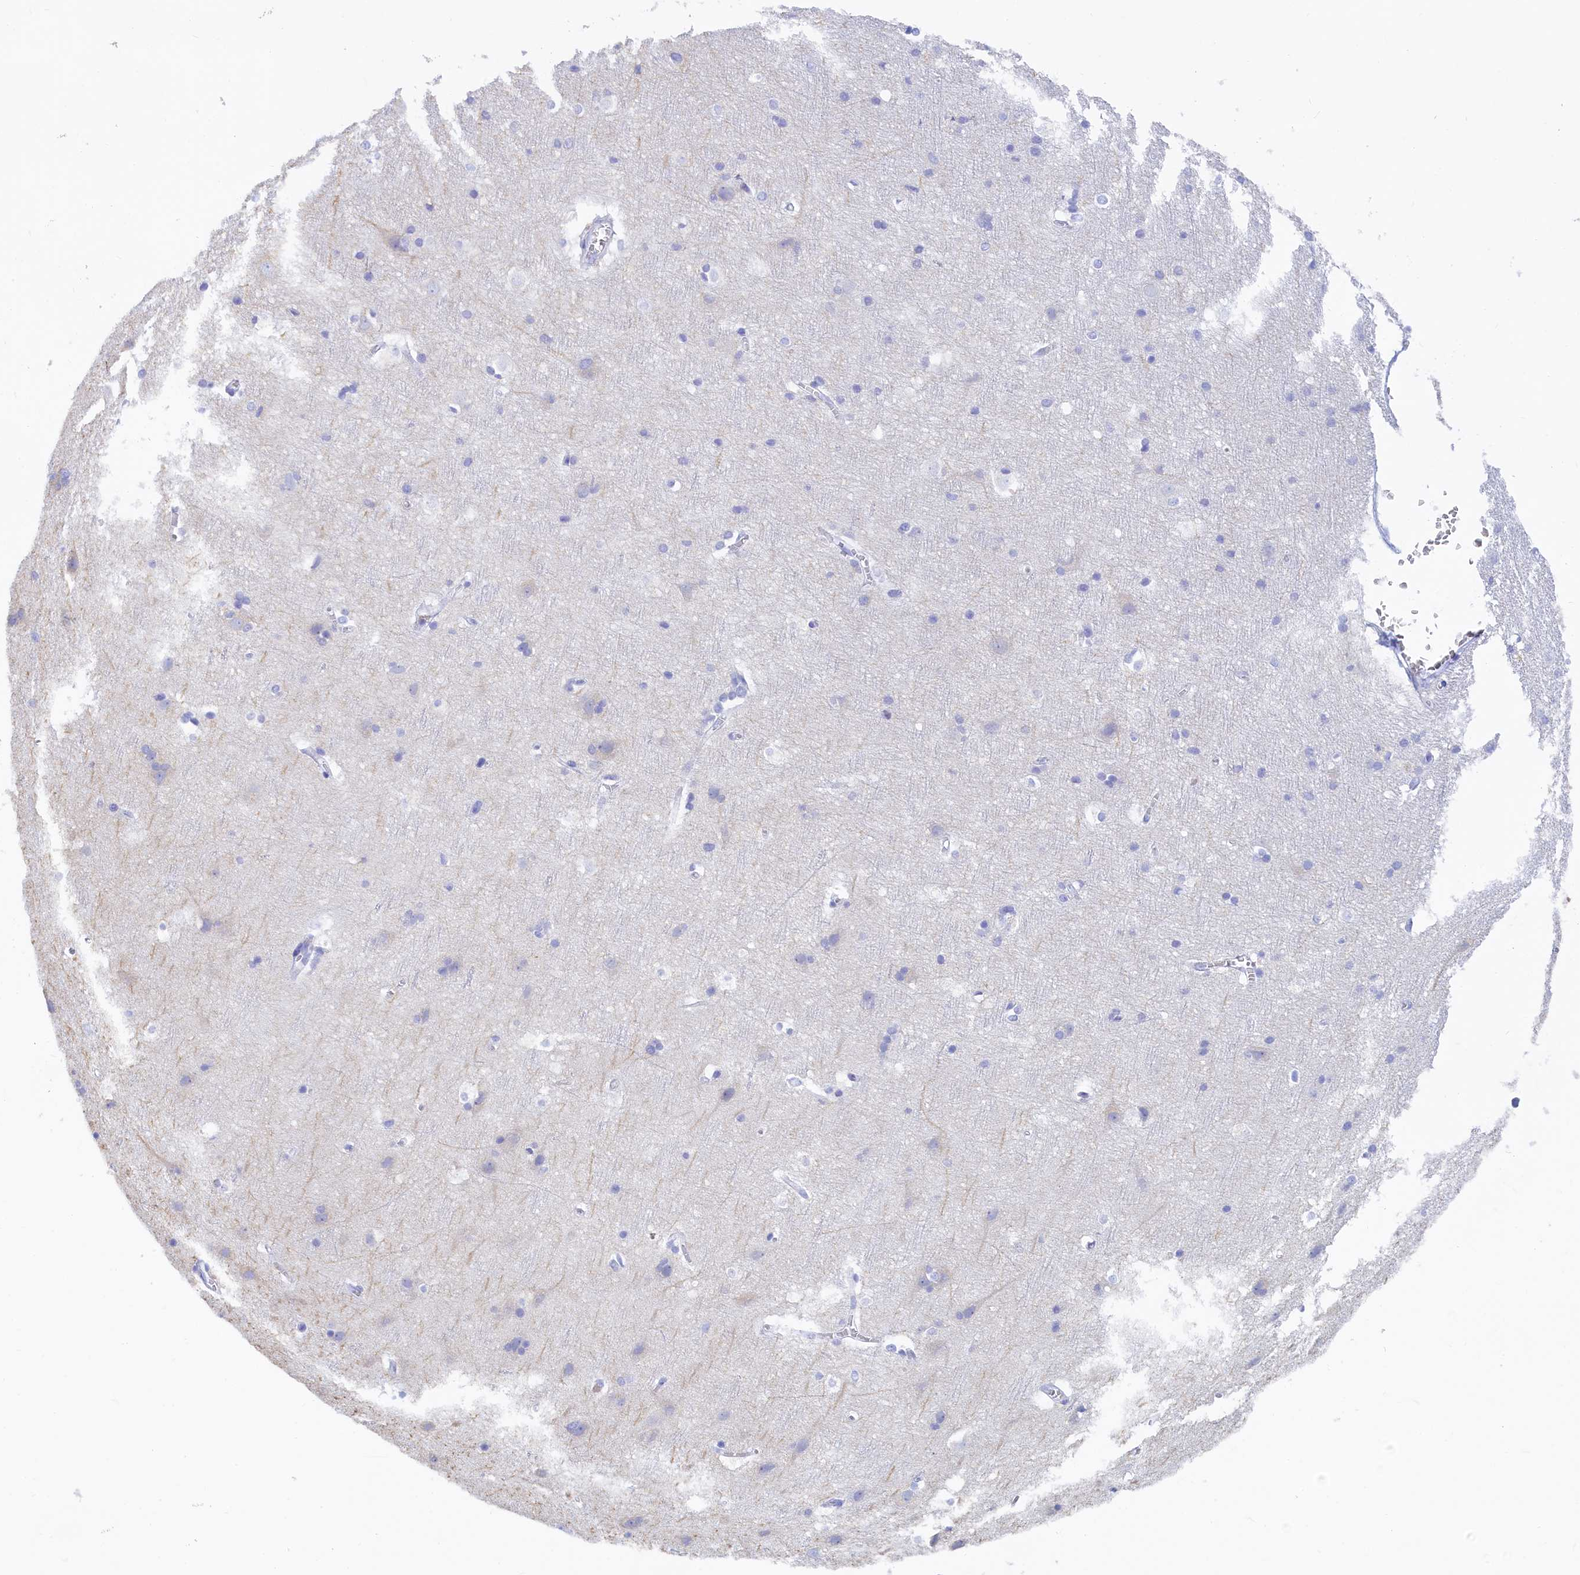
{"staining": {"intensity": "negative", "quantity": "none", "location": "none"}, "tissue": "cerebral cortex", "cell_type": "Endothelial cells", "image_type": "normal", "snomed": [{"axis": "morphology", "description": "Normal tissue, NOS"}, {"axis": "topography", "description": "Cerebral cortex"}], "caption": "DAB immunohistochemical staining of unremarkable human cerebral cortex shows no significant expression in endothelial cells.", "gene": "TRIM10", "patient": {"sex": "male", "age": 54}}